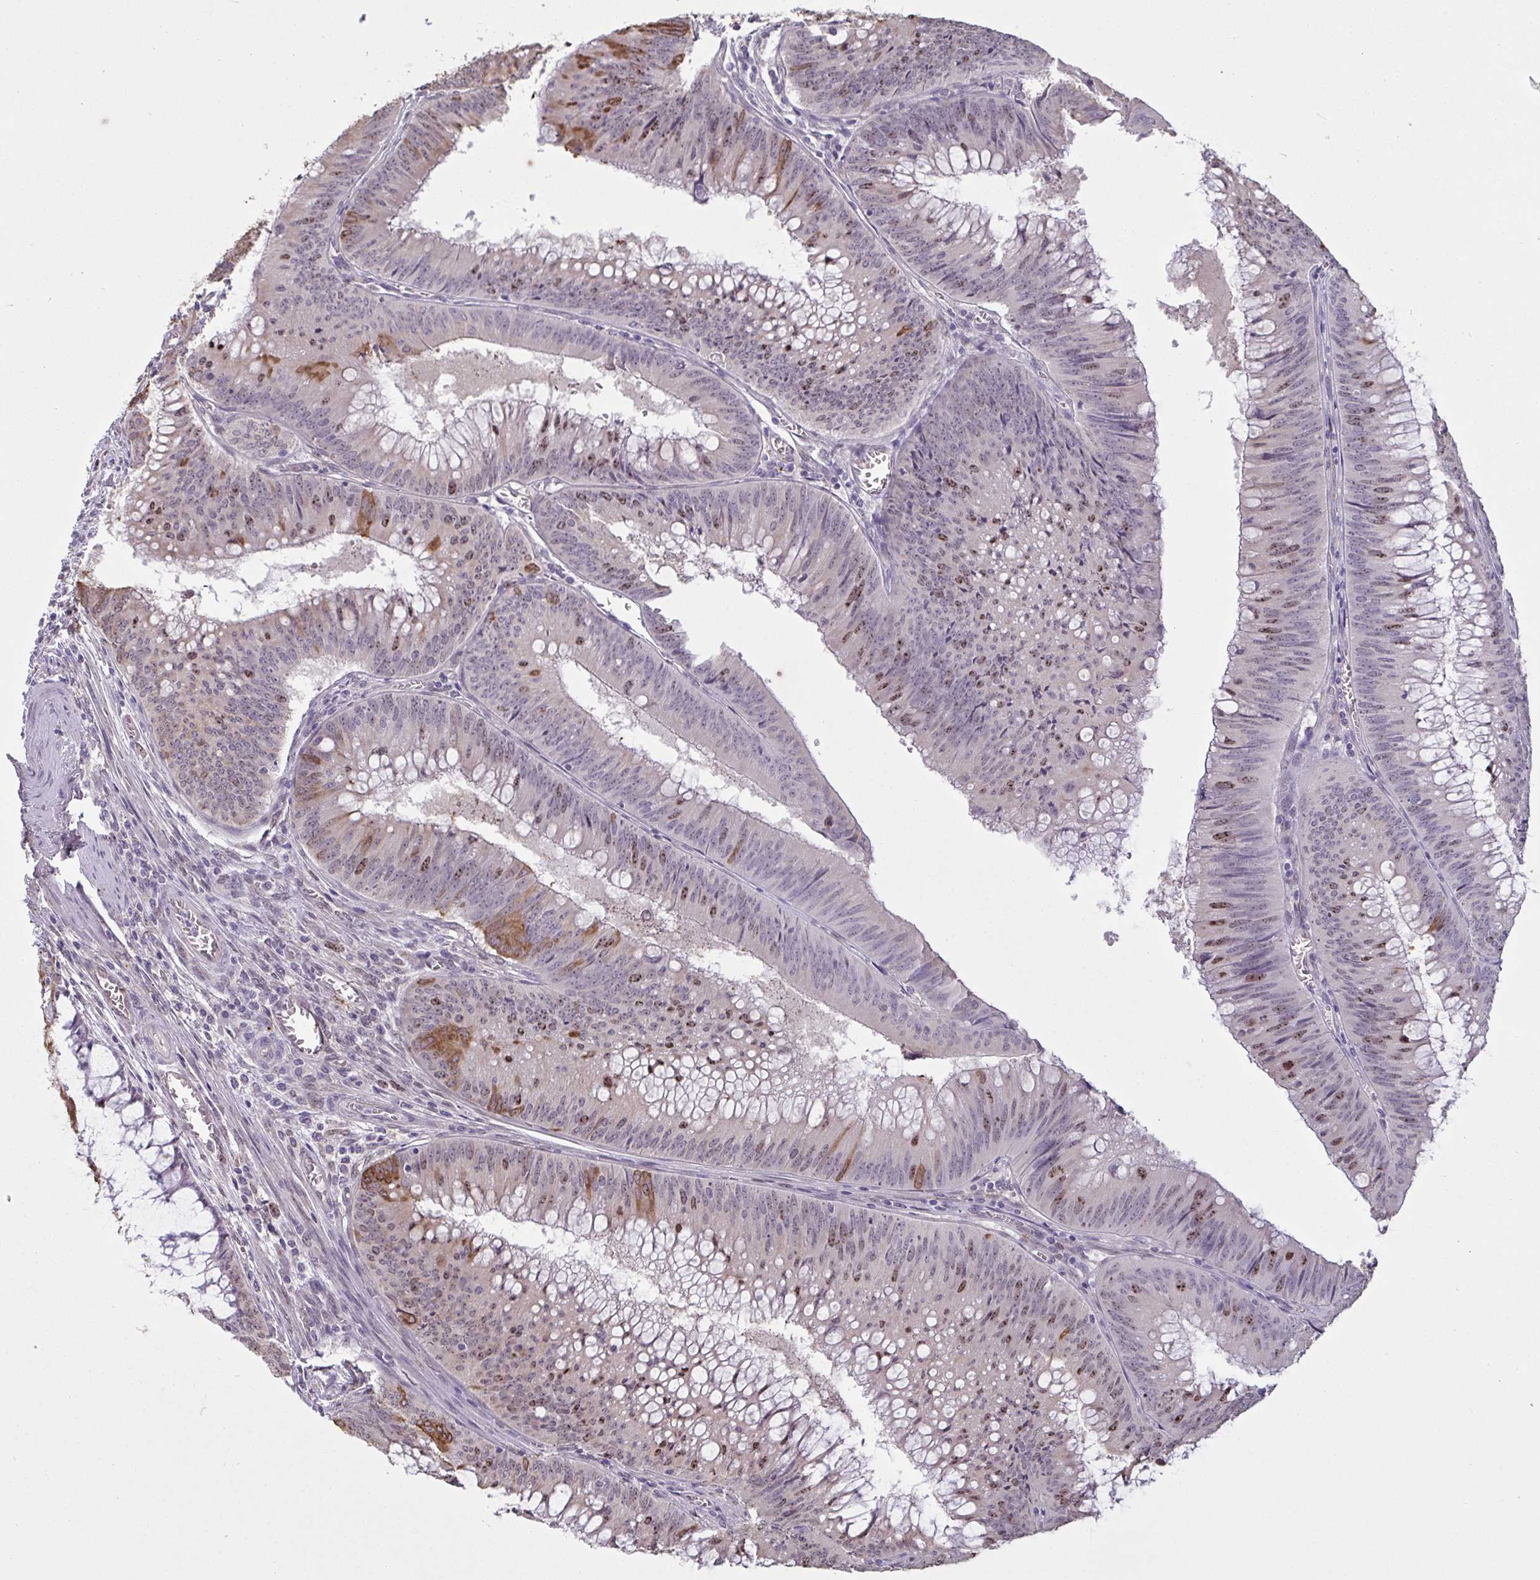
{"staining": {"intensity": "moderate", "quantity": "25%-75%", "location": "cytoplasmic/membranous,nuclear"}, "tissue": "colorectal cancer", "cell_type": "Tumor cells", "image_type": "cancer", "snomed": [{"axis": "morphology", "description": "Adenocarcinoma, NOS"}, {"axis": "topography", "description": "Rectum"}], "caption": "Immunohistochemical staining of human colorectal adenocarcinoma shows medium levels of moderate cytoplasmic/membranous and nuclear staining in approximately 25%-75% of tumor cells.", "gene": "SETD7", "patient": {"sex": "female", "age": 72}}